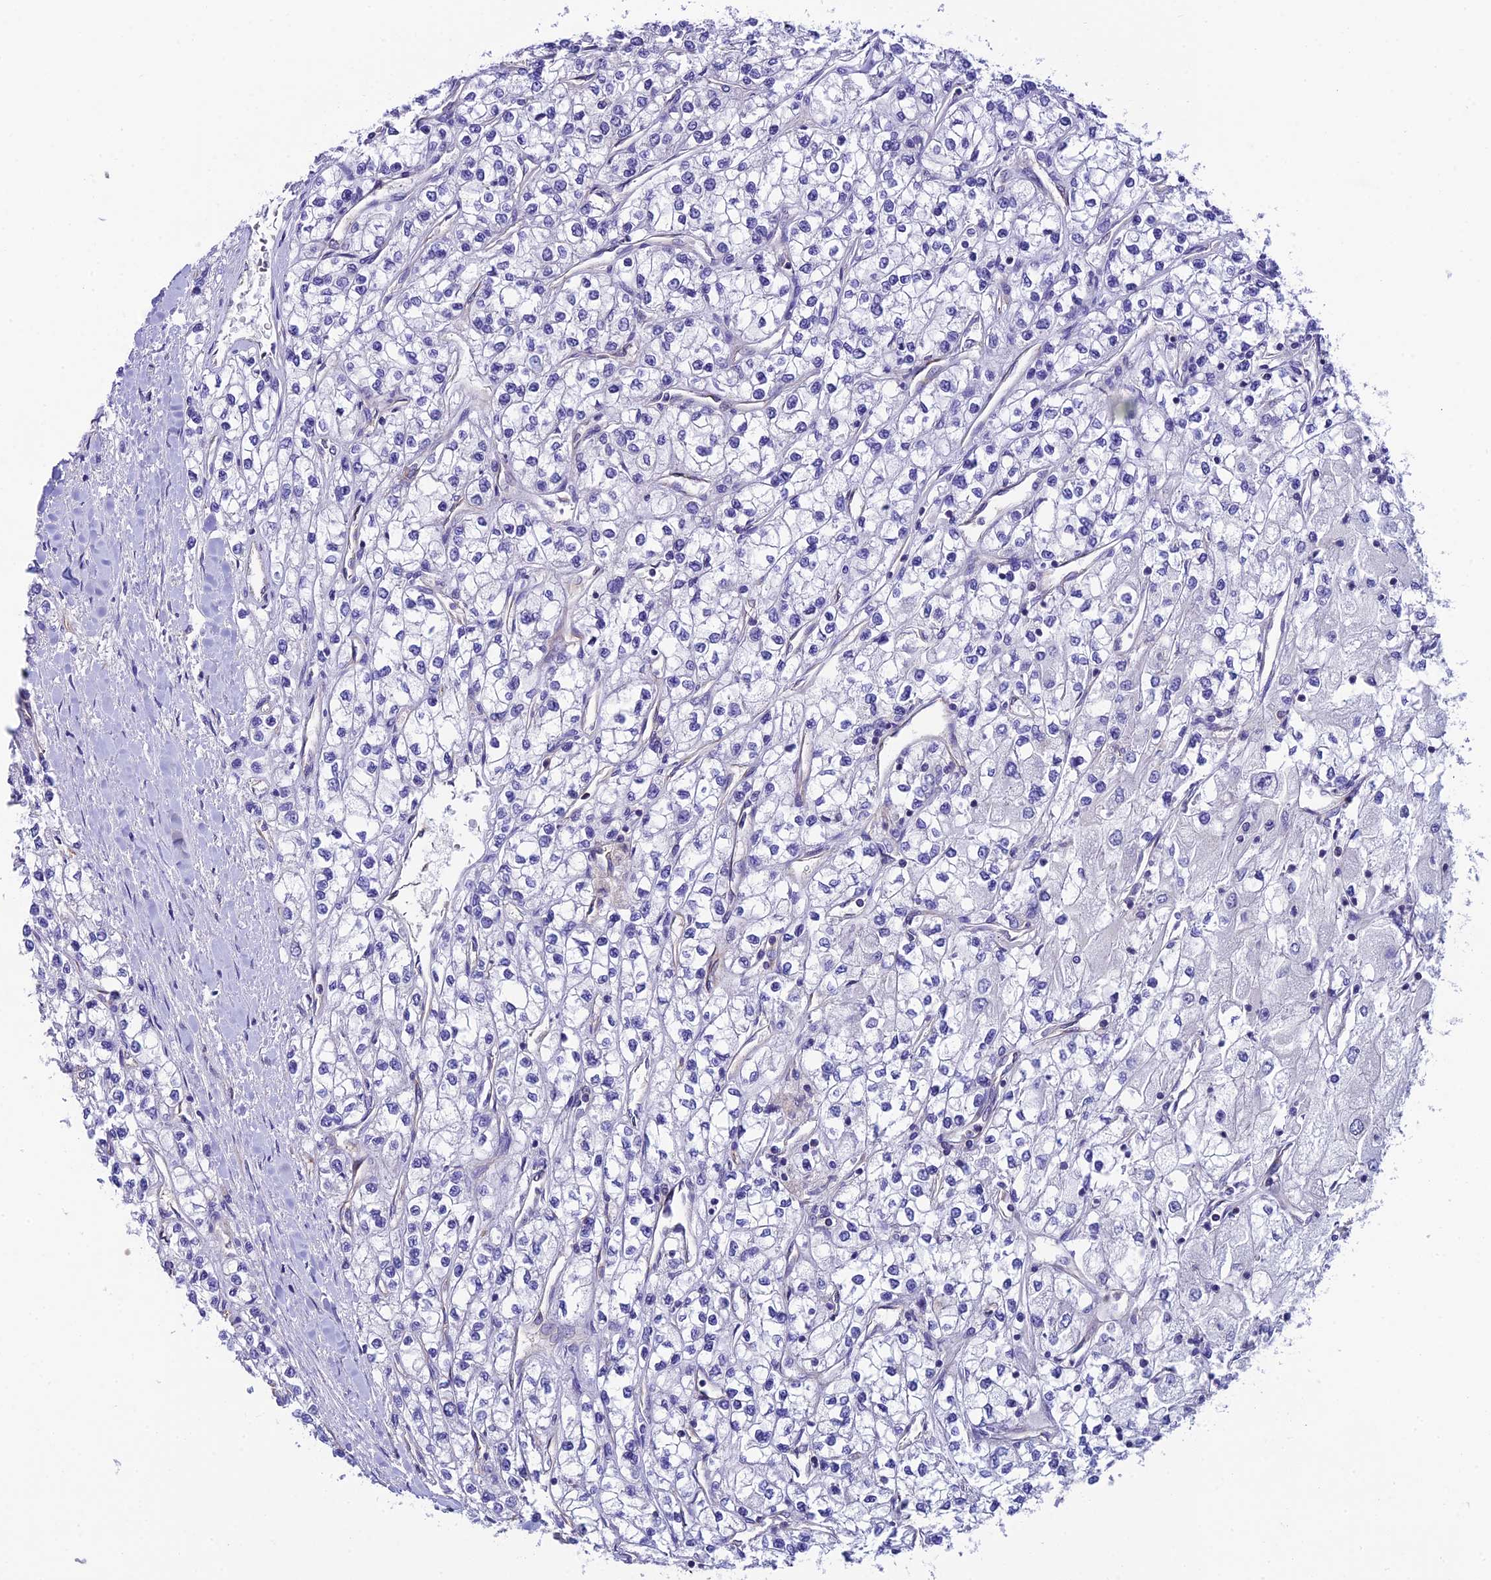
{"staining": {"intensity": "negative", "quantity": "none", "location": "none"}, "tissue": "renal cancer", "cell_type": "Tumor cells", "image_type": "cancer", "snomed": [{"axis": "morphology", "description": "Adenocarcinoma, NOS"}, {"axis": "topography", "description": "Kidney"}], "caption": "DAB (3,3'-diaminobenzidine) immunohistochemical staining of adenocarcinoma (renal) shows no significant staining in tumor cells.", "gene": "PPFIA3", "patient": {"sex": "male", "age": 80}}